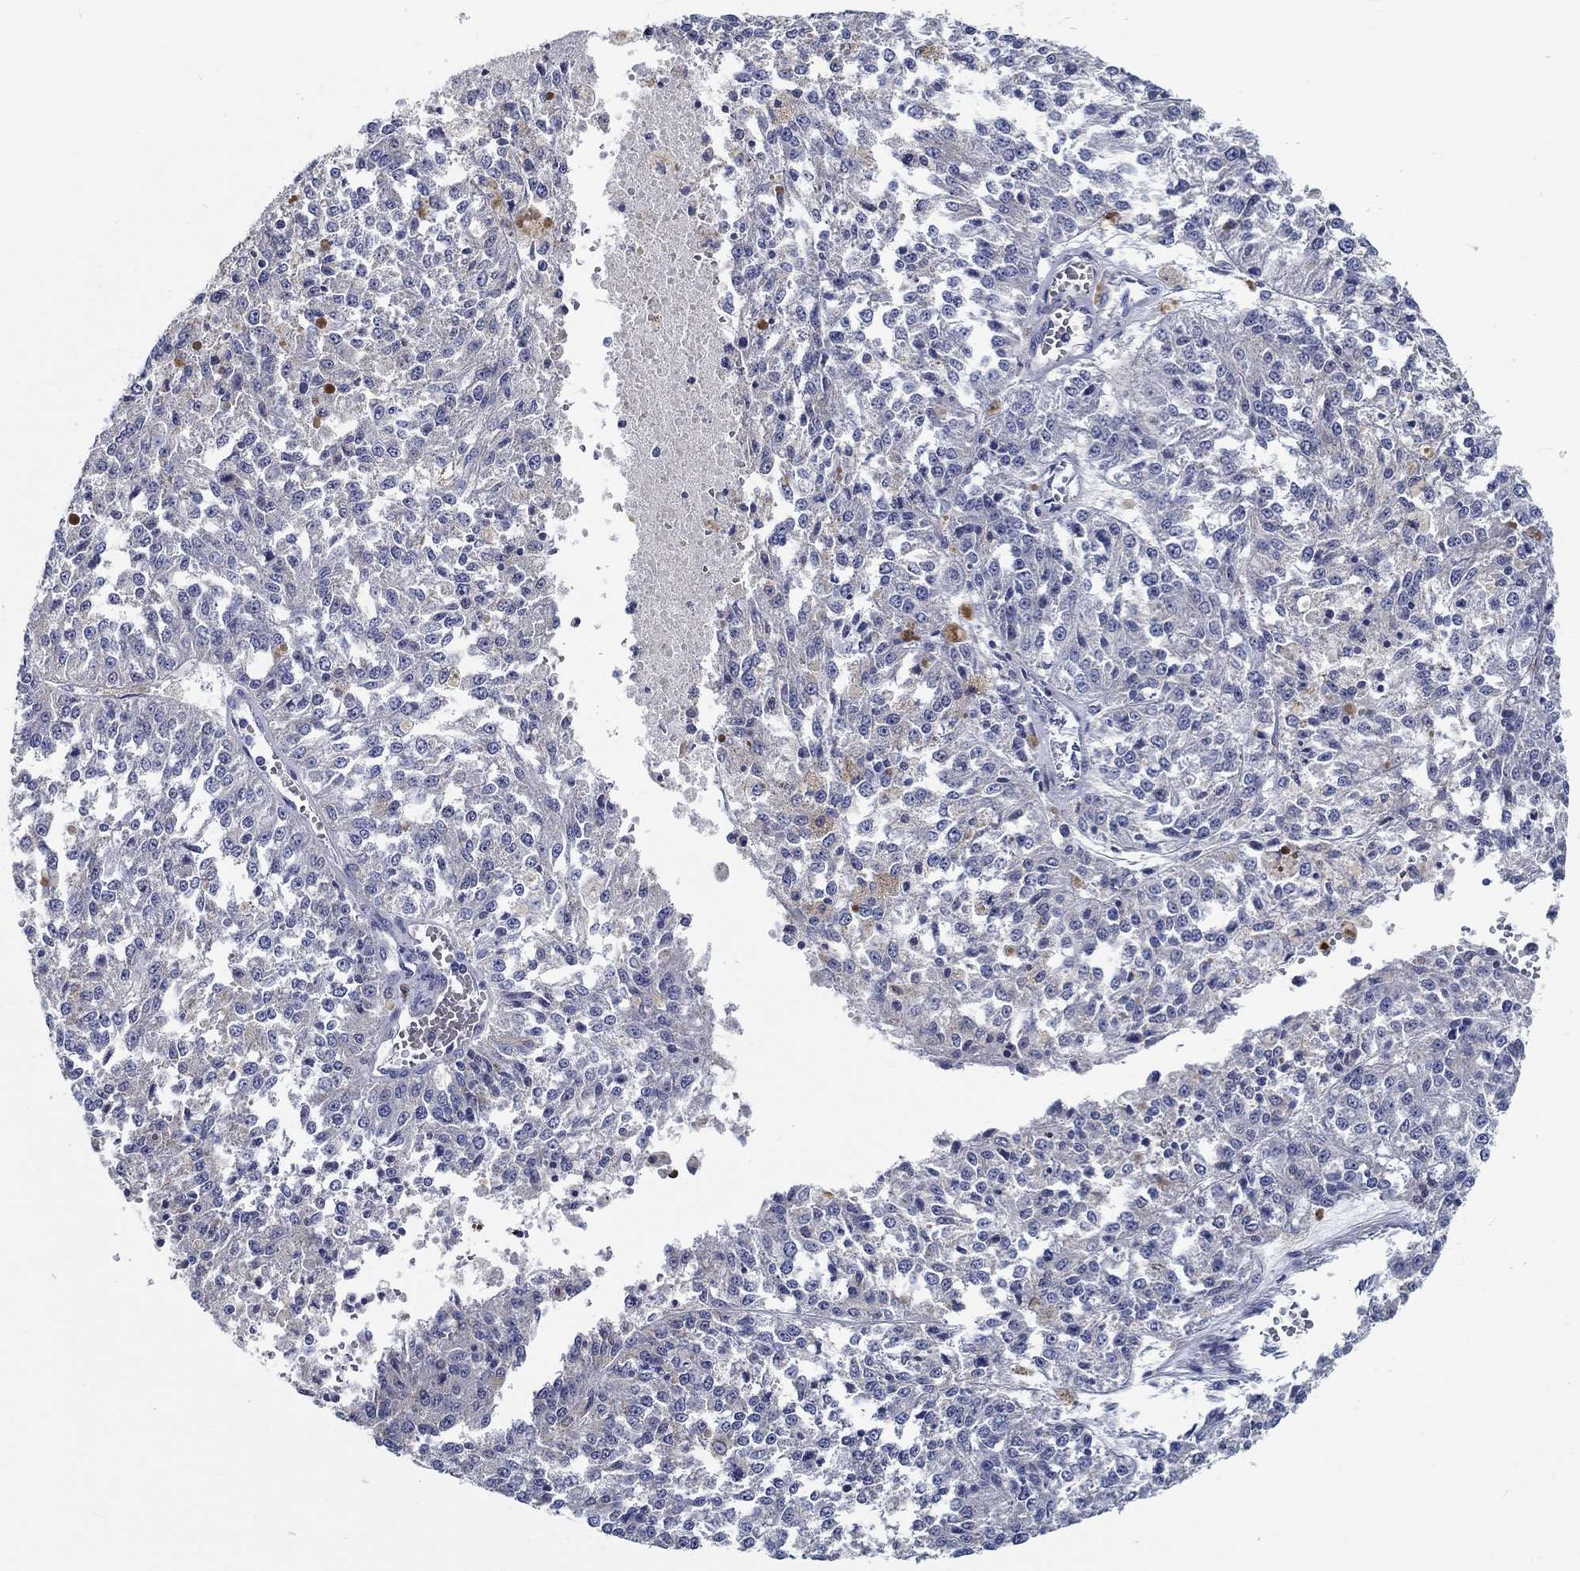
{"staining": {"intensity": "weak", "quantity": "<25%", "location": "cytoplasmic/membranous"}, "tissue": "melanoma", "cell_type": "Tumor cells", "image_type": "cancer", "snomed": [{"axis": "morphology", "description": "Malignant melanoma, Metastatic site"}, {"axis": "topography", "description": "Lymph node"}], "caption": "IHC image of neoplastic tissue: human melanoma stained with DAB displays no significant protein expression in tumor cells.", "gene": "MYBPC1", "patient": {"sex": "female", "age": 64}}